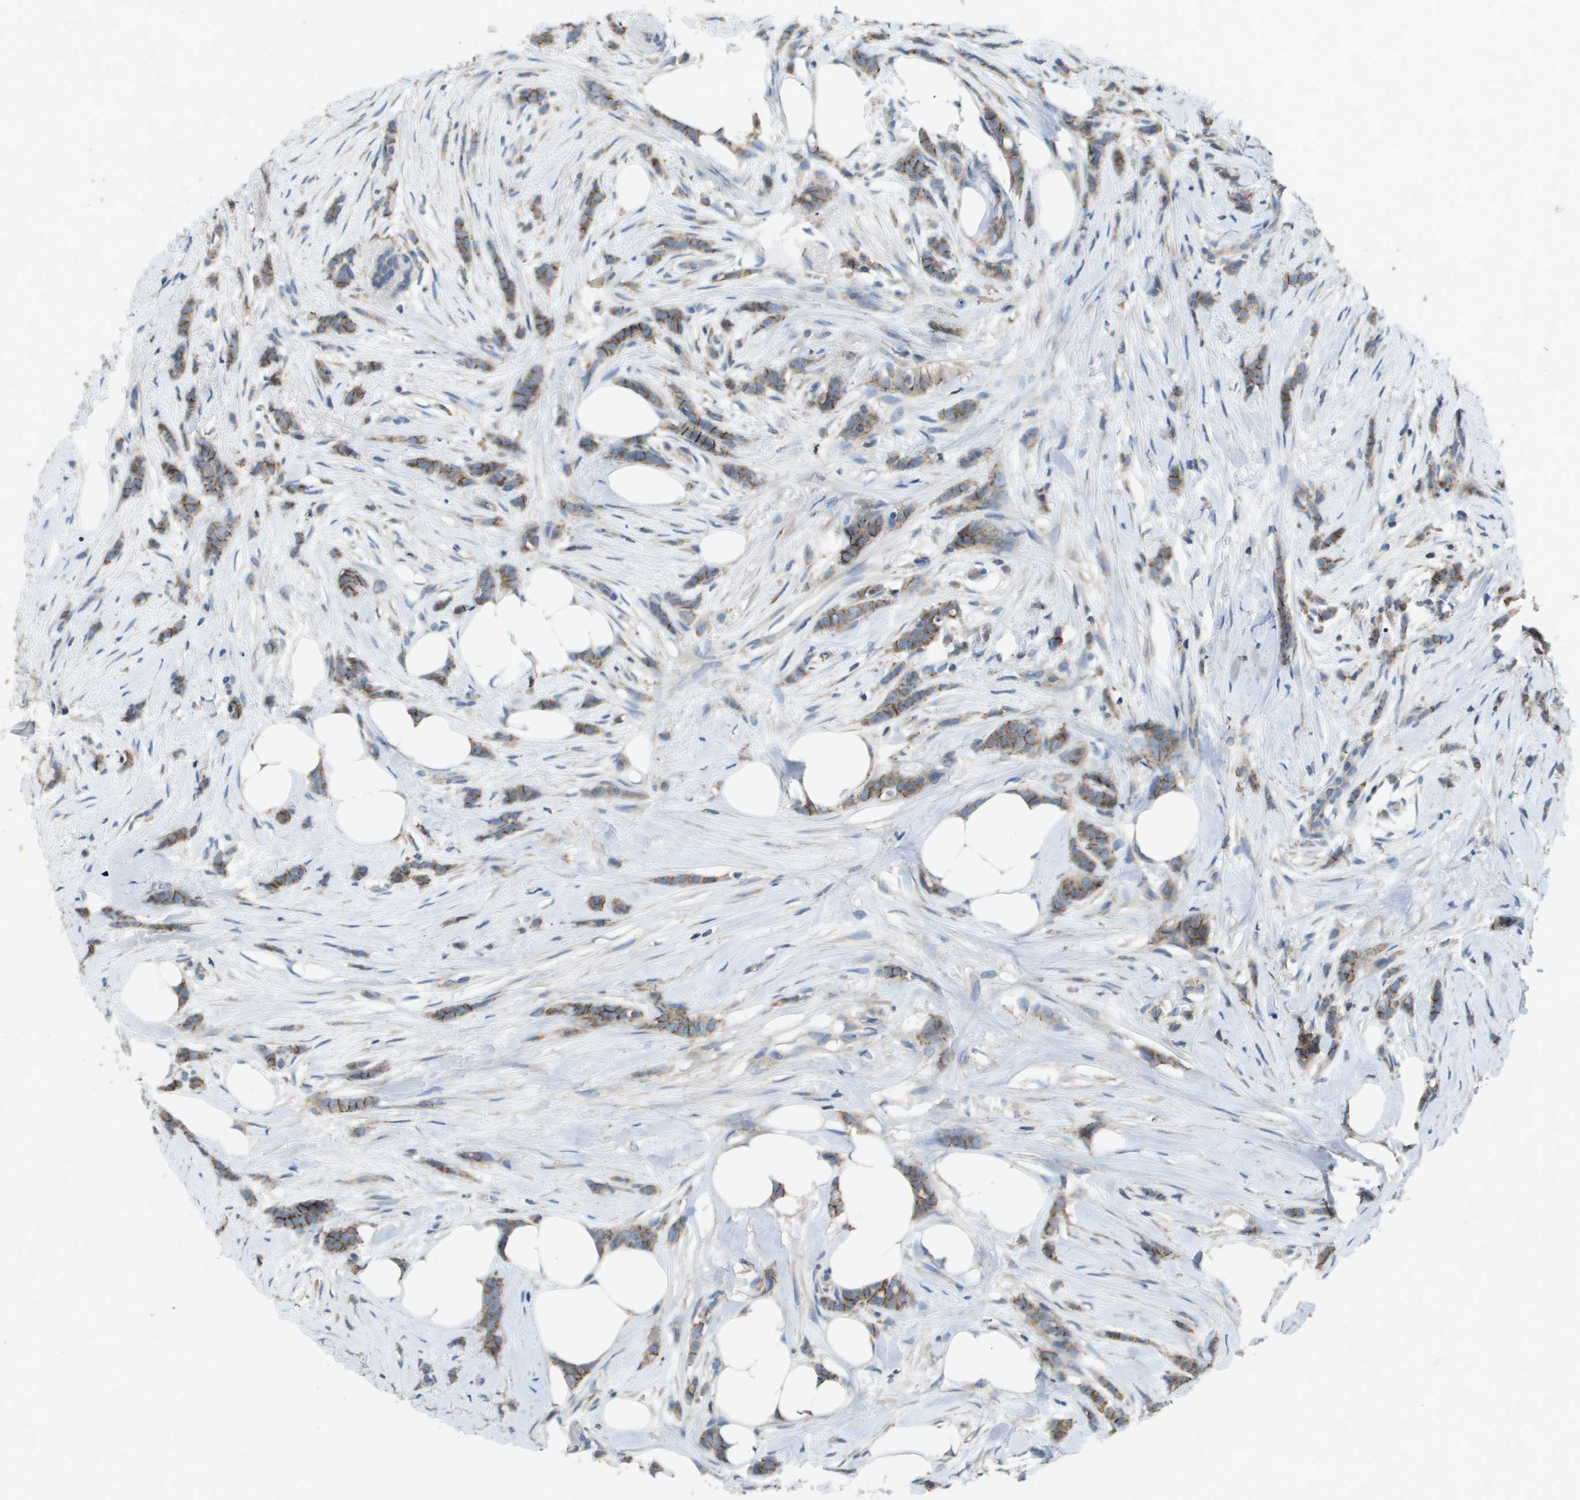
{"staining": {"intensity": "moderate", "quantity": ">75%", "location": "cytoplasmic/membranous"}, "tissue": "breast cancer", "cell_type": "Tumor cells", "image_type": "cancer", "snomed": [{"axis": "morphology", "description": "Lobular carcinoma, in situ"}, {"axis": "morphology", "description": "Lobular carcinoma"}, {"axis": "topography", "description": "Breast"}], "caption": "High-power microscopy captured an immunohistochemistry photomicrograph of breast cancer, revealing moderate cytoplasmic/membranous staining in approximately >75% of tumor cells. The protein is stained brown, and the nuclei are stained in blue (DAB IHC with brightfield microscopy, high magnification).", "gene": "CLCA4", "patient": {"sex": "female", "age": 41}}